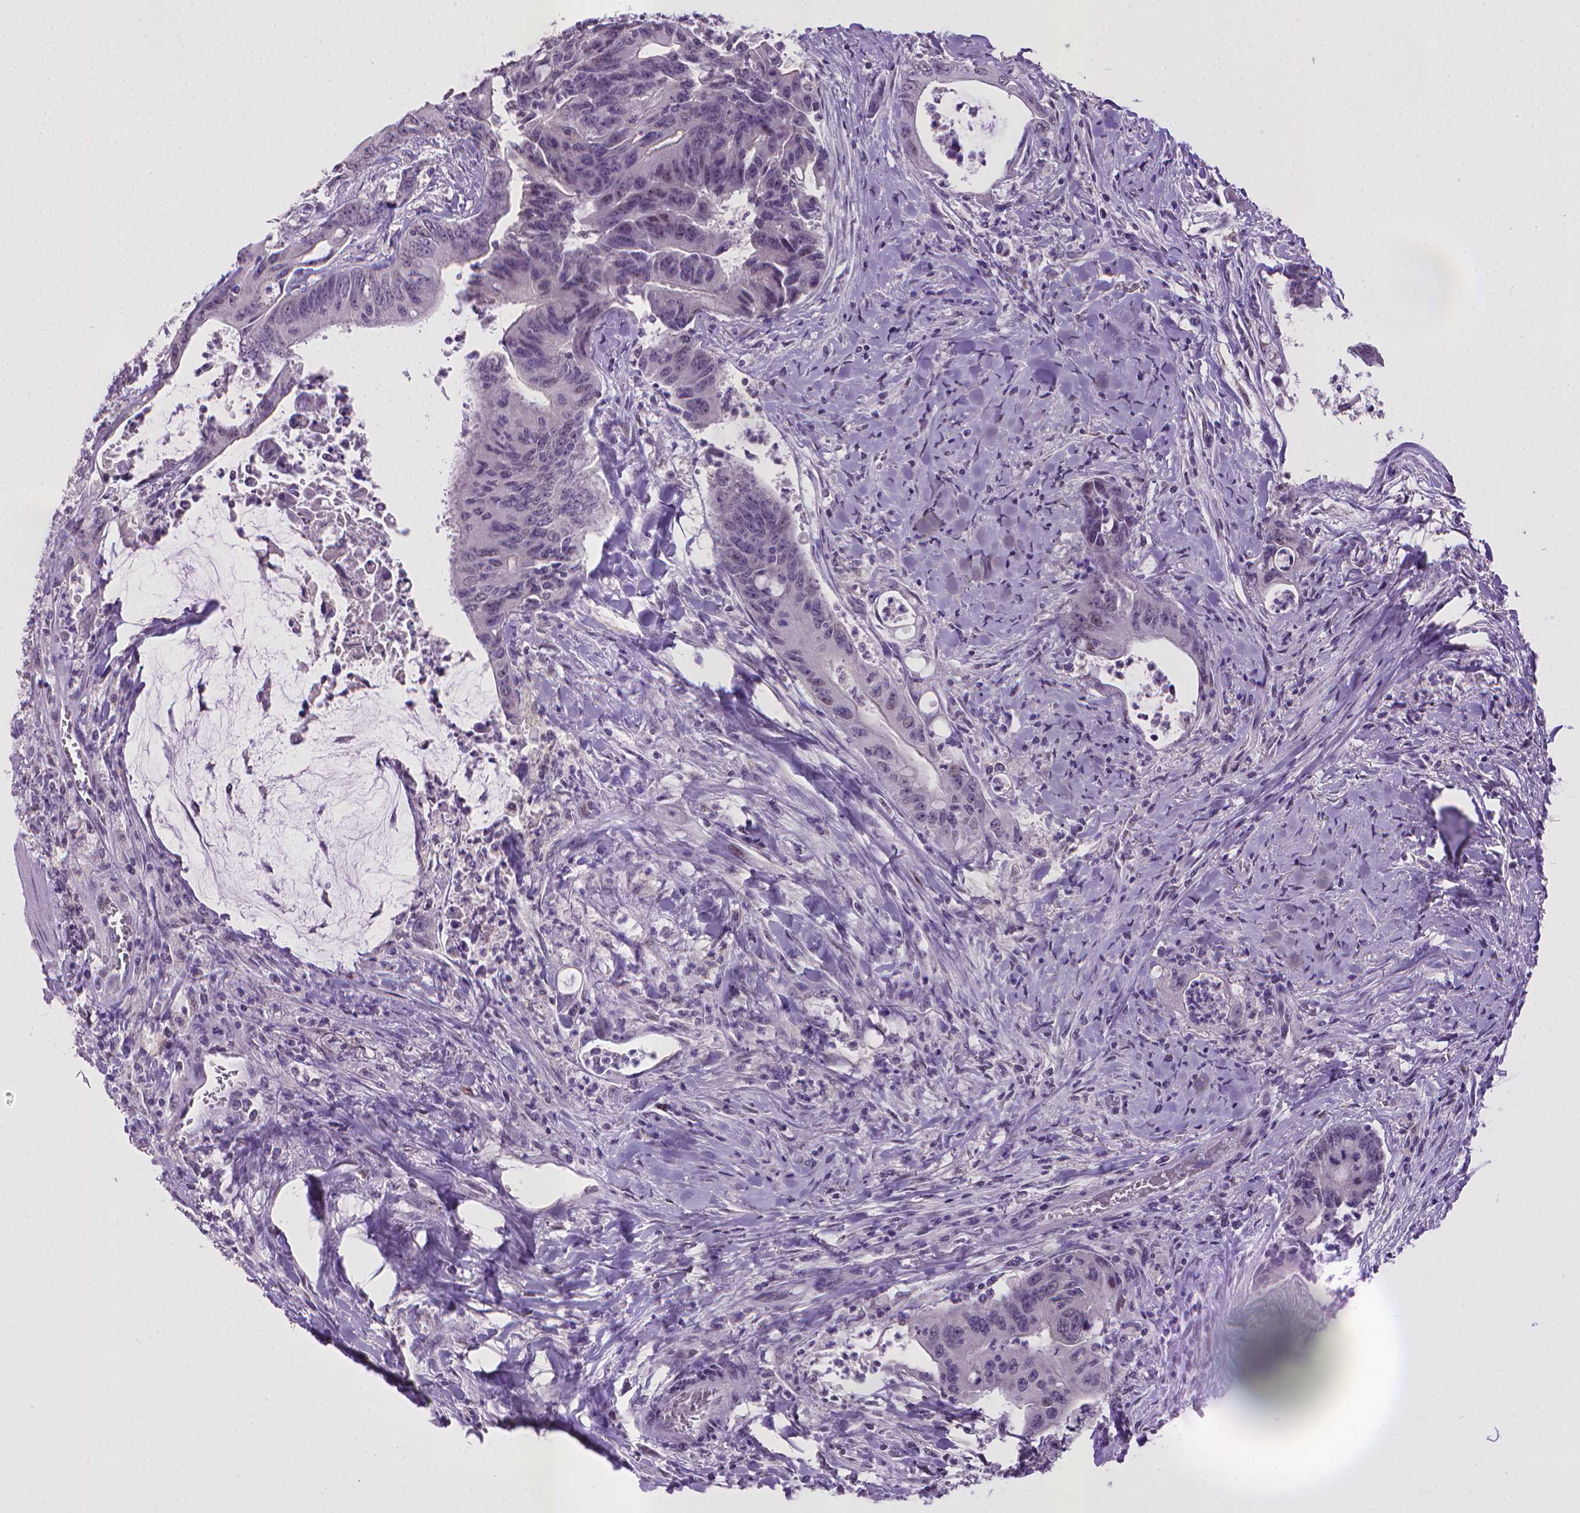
{"staining": {"intensity": "negative", "quantity": "none", "location": "none"}, "tissue": "colorectal cancer", "cell_type": "Tumor cells", "image_type": "cancer", "snomed": [{"axis": "morphology", "description": "Adenocarcinoma, NOS"}, {"axis": "topography", "description": "Rectum"}], "caption": "This image is of colorectal adenocarcinoma stained with IHC to label a protein in brown with the nuclei are counter-stained blue. There is no staining in tumor cells. (DAB immunohistochemistry (IHC) with hematoxylin counter stain).", "gene": "KMO", "patient": {"sex": "male", "age": 59}}